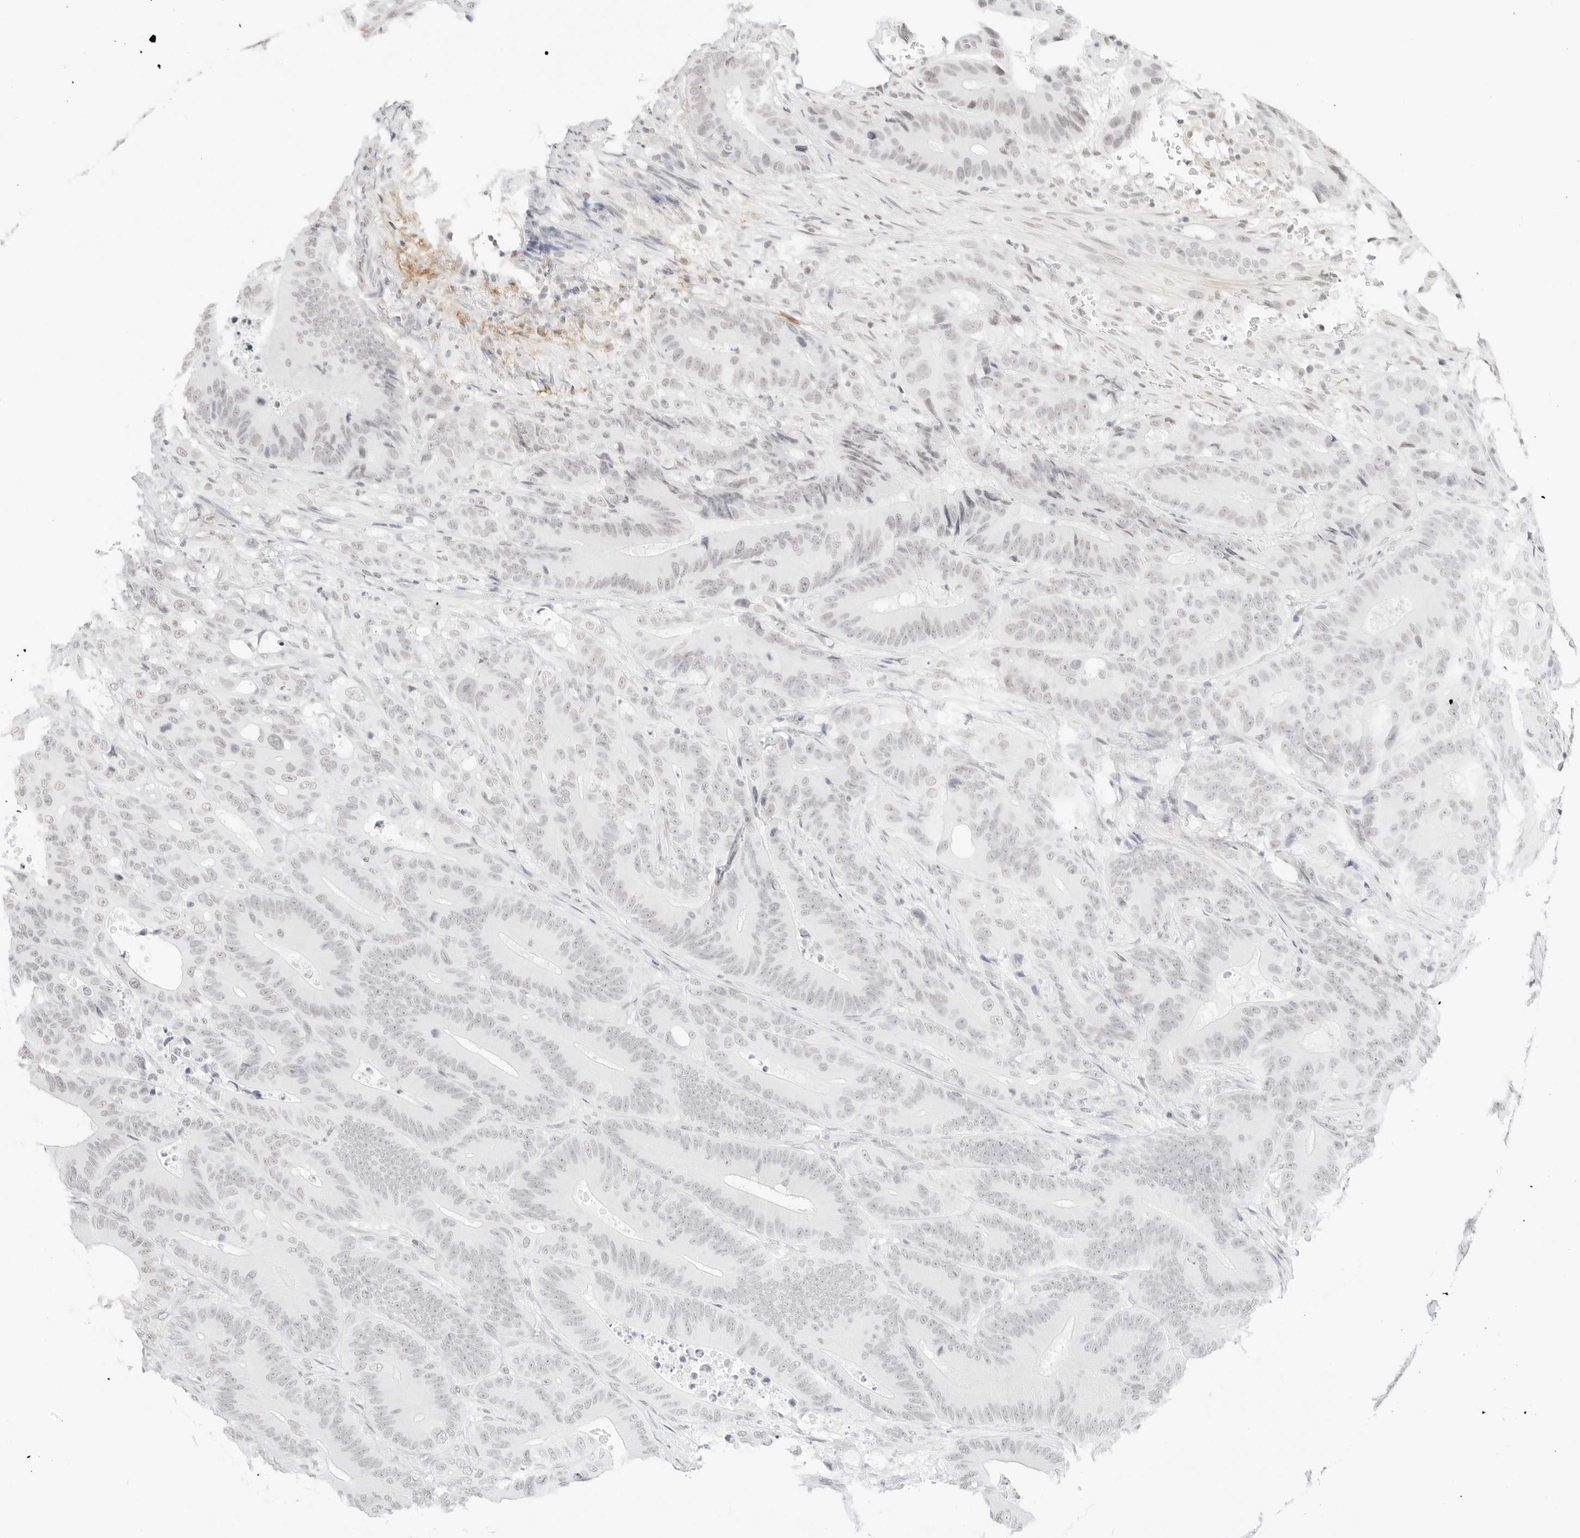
{"staining": {"intensity": "negative", "quantity": "none", "location": "none"}, "tissue": "colorectal cancer", "cell_type": "Tumor cells", "image_type": "cancer", "snomed": [{"axis": "morphology", "description": "Adenocarcinoma, NOS"}, {"axis": "topography", "description": "Colon"}], "caption": "This is a micrograph of immunohistochemistry (IHC) staining of adenocarcinoma (colorectal), which shows no positivity in tumor cells.", "gene": "FBLN5", "patient": {"sex": "male", "age": 83}}